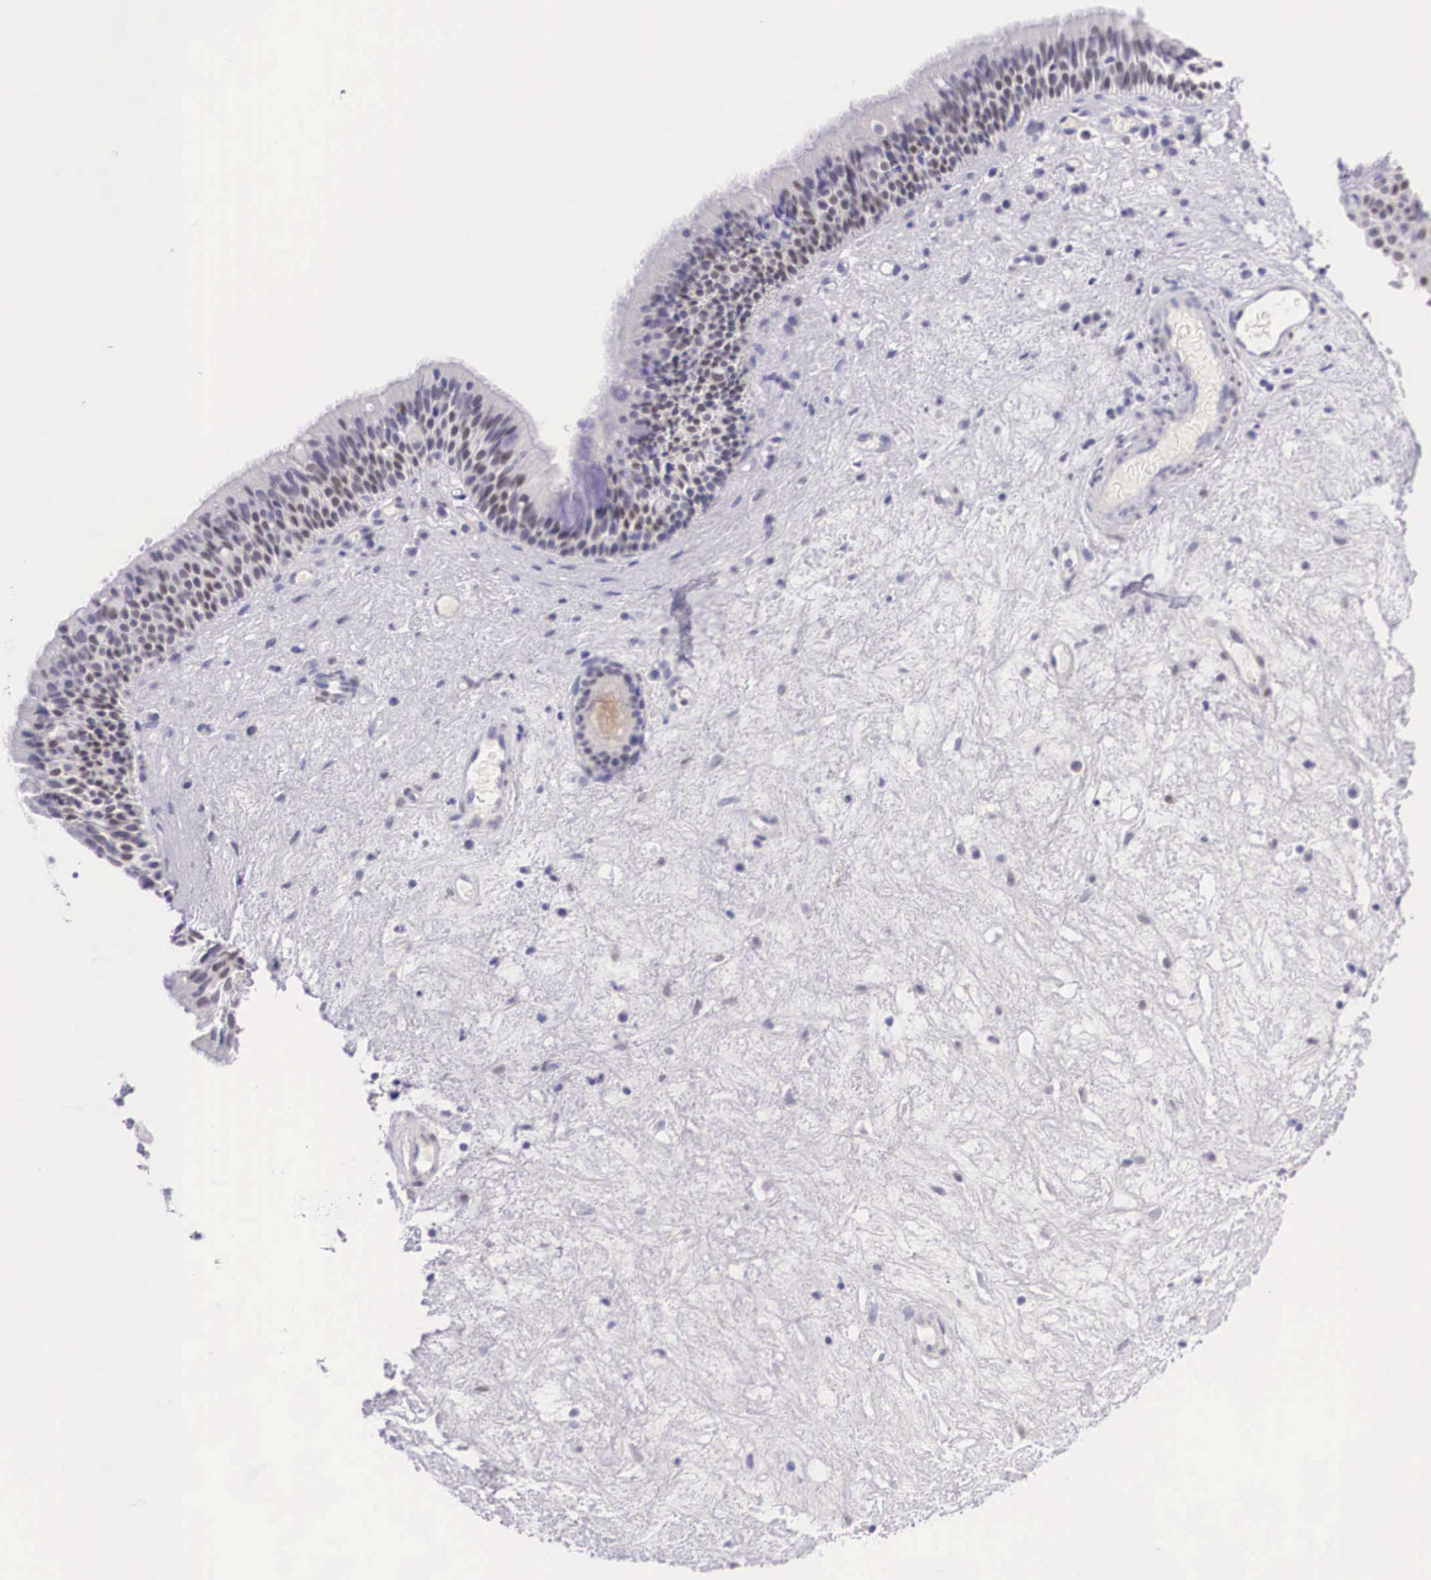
{"staining": {"intensity": "moderate", "quantity": "<25%", "location": "nuclear"}, "tissue": "nasopharynx", "cell_type": "Respiratory epithelial cells", "image_type": "normal", "snomed": [{"axis": "morphology", "description": "Normal tissue, NOS"}, {"axis": "topography", "description": "Nasopharynx"}], "caption": "Respiratory epithelial cells show low levels of moderate nuclear expression in approximately <25% of cells in benign human nasopharynx. Immunohistochemistry stains the protein of interest in brown and the nuclei are stained blue.", "gene": "BCL6", "patient": {"sex": "female", "age": 78}}